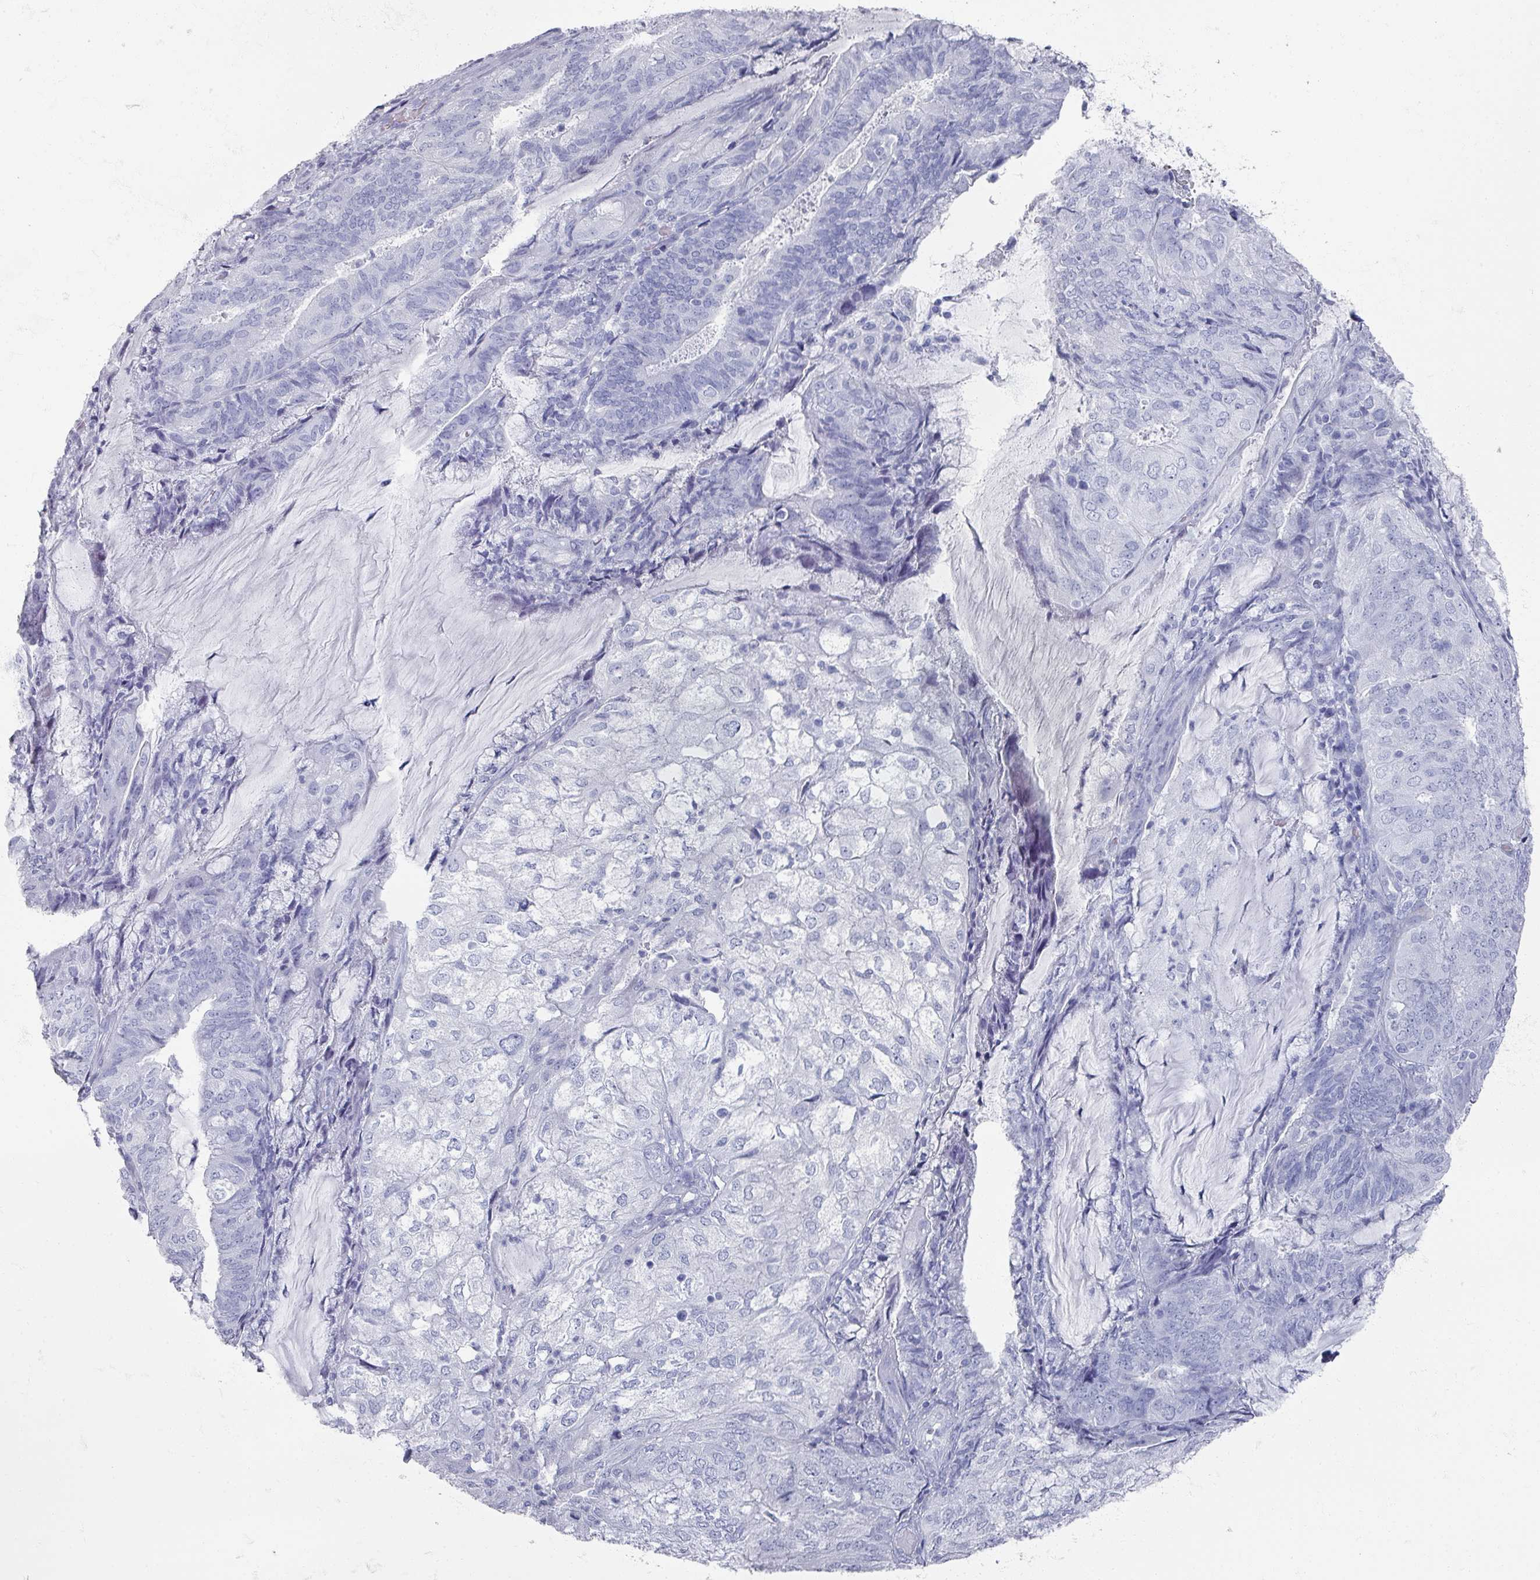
{"staining": {"intensity": "negative", "quantity": "none", "location": "none"}, "tissue": "endometrial cancer", "cell_type": "Tumor cells", "image_type": "cancer", "snomed": [{"axis": "morphology", "description": "Adenocarcinoma, NOS"}, {"axis": "topography", "description": "Endometrium"}], "caption": "A high-resolution micrograph shows immunohistochemistry (IHC) staining of adenocarcinoma (endometrial), which reveals no significant positivity in tumor cells. (Brightfield microscopy of DAB immunohistochemistry at high magnification).", "gene": "OMG", "patient": {"sex": "female", "age": 81}}